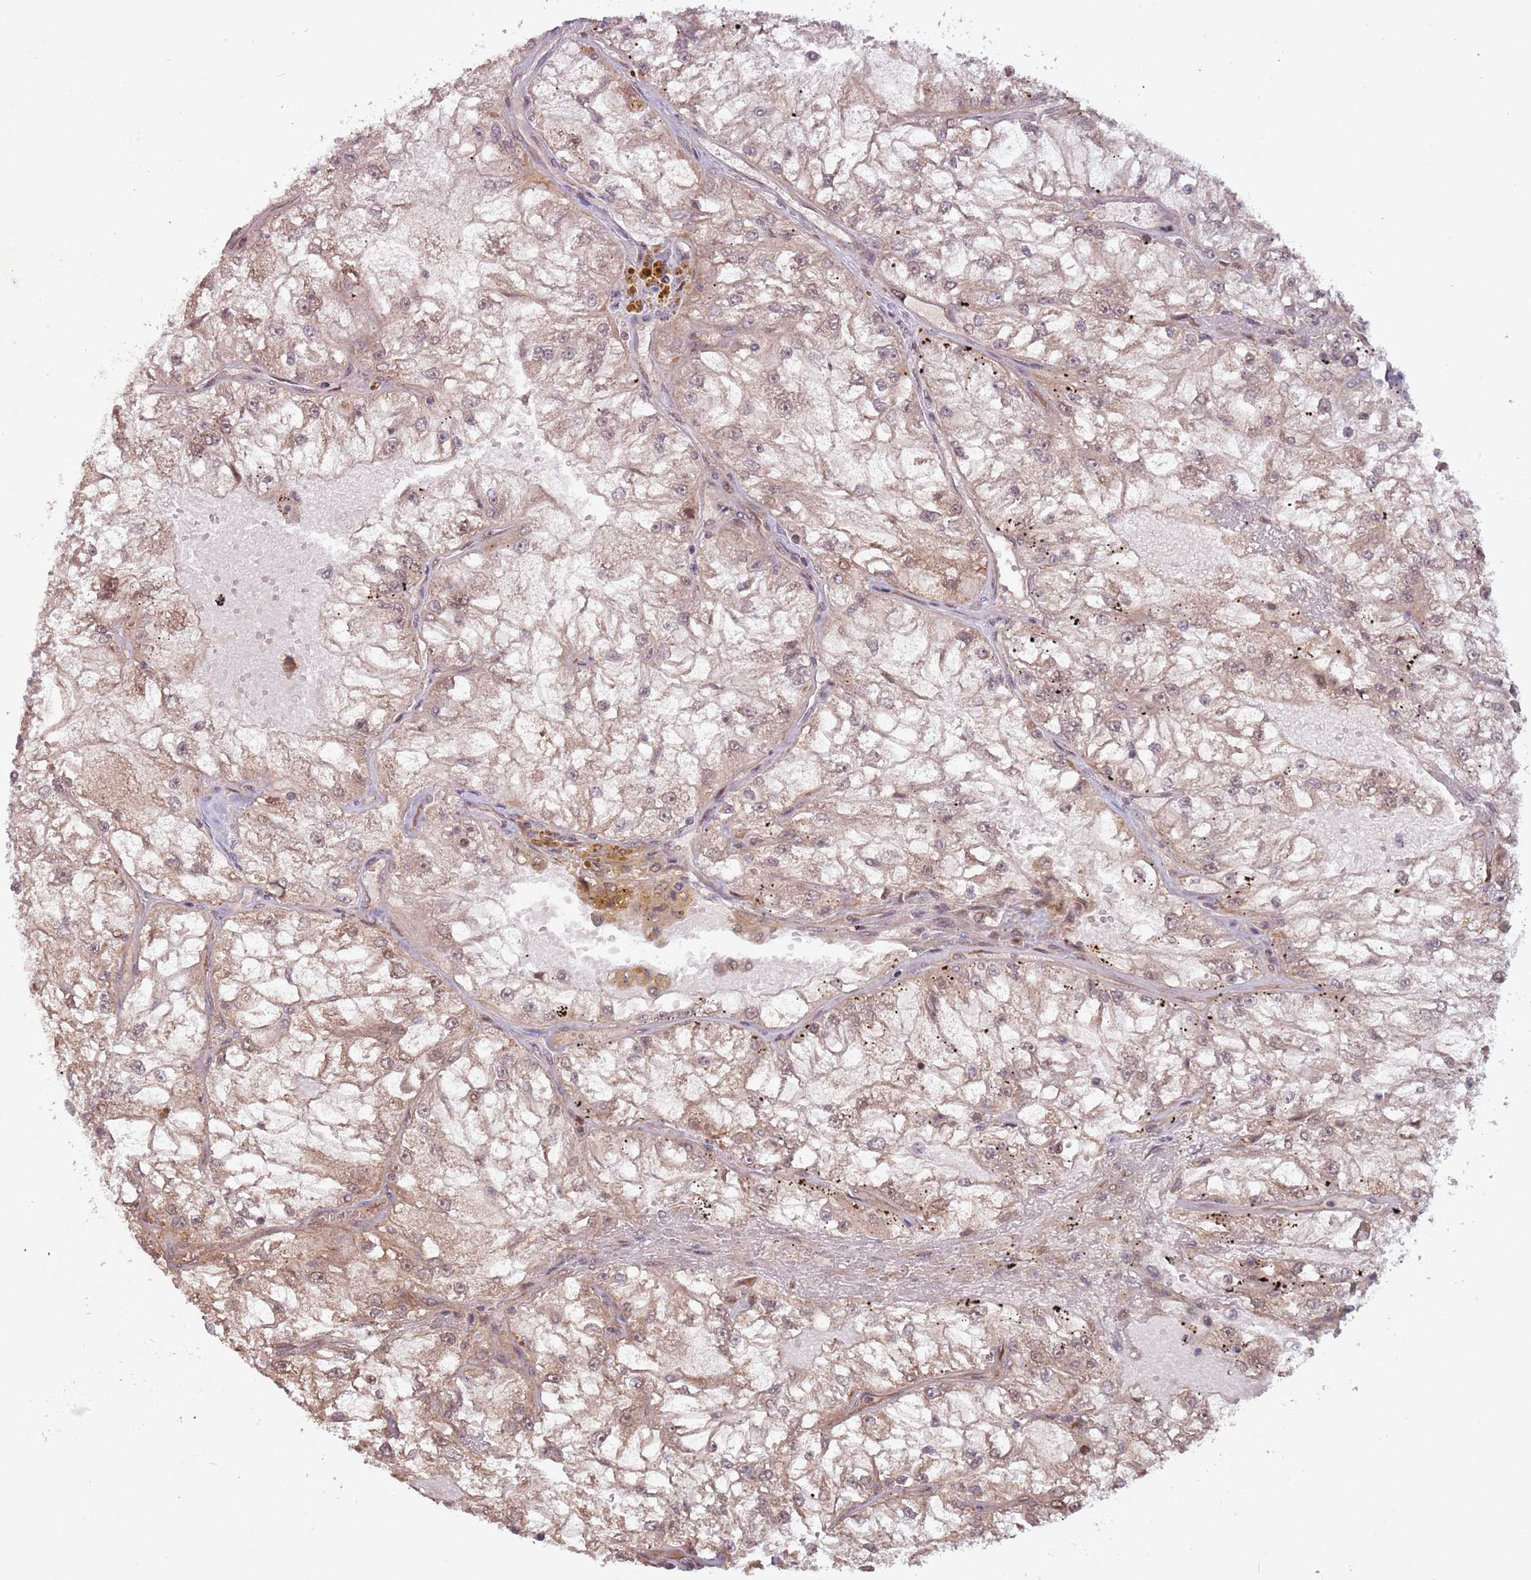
{"staining": {"intensity": "weak", "quantity": ">75%", "location": "cytoplasmic/membranous"}, "tissue": "renal cancer", "cell_type": "Tumor cells", "image_type": "cancer", "snomed": [{"axis": "morphology", "description": "Adenocarcinoma, NOS"}, {"axis": "topography", "description": "Kidney"}], "caption": "A histopathology image showing weak cytoplasmic/membranous positivity in about >75% of tumor cells in adenocarcinoma (renal), as visualized by brown immunohistochemical staining.", "gene": "SUDS3", "patient": {"sex": "female", "age": 72}}